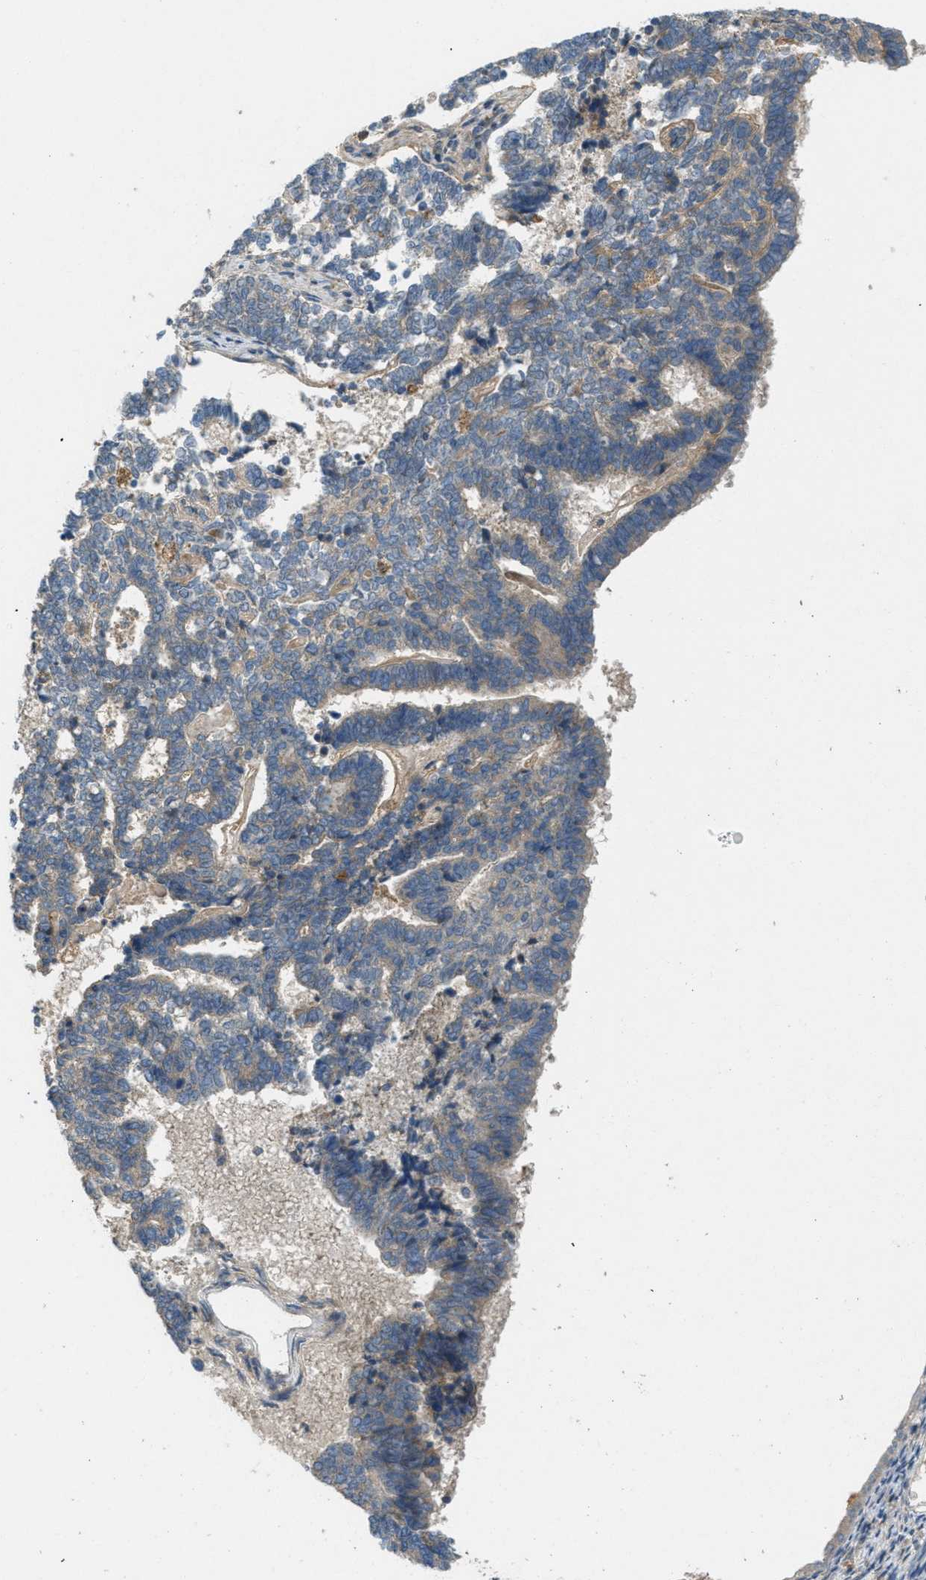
{"staining": {"intensity": "weak", "quantity": ">75%", "location": "cytoplasmic/membranous"}, "tissue": "endometrial cancer", "cell_type": "Tumor cells", "image_type": "cancer", "snomed": [{"axis": "morphology", "description": "Adenocarcinoma, NOS"}, {"axis": "topography", "description": "Endometrium"}], "caption": "Endometrial cancer tissue shows weak cytoplasmic/membranous positivity in about >75% of tumor cells, visualized by immunohistochemistry.", "gene": "ADCY6", "patient": {"sex": "female", "age": 70}}